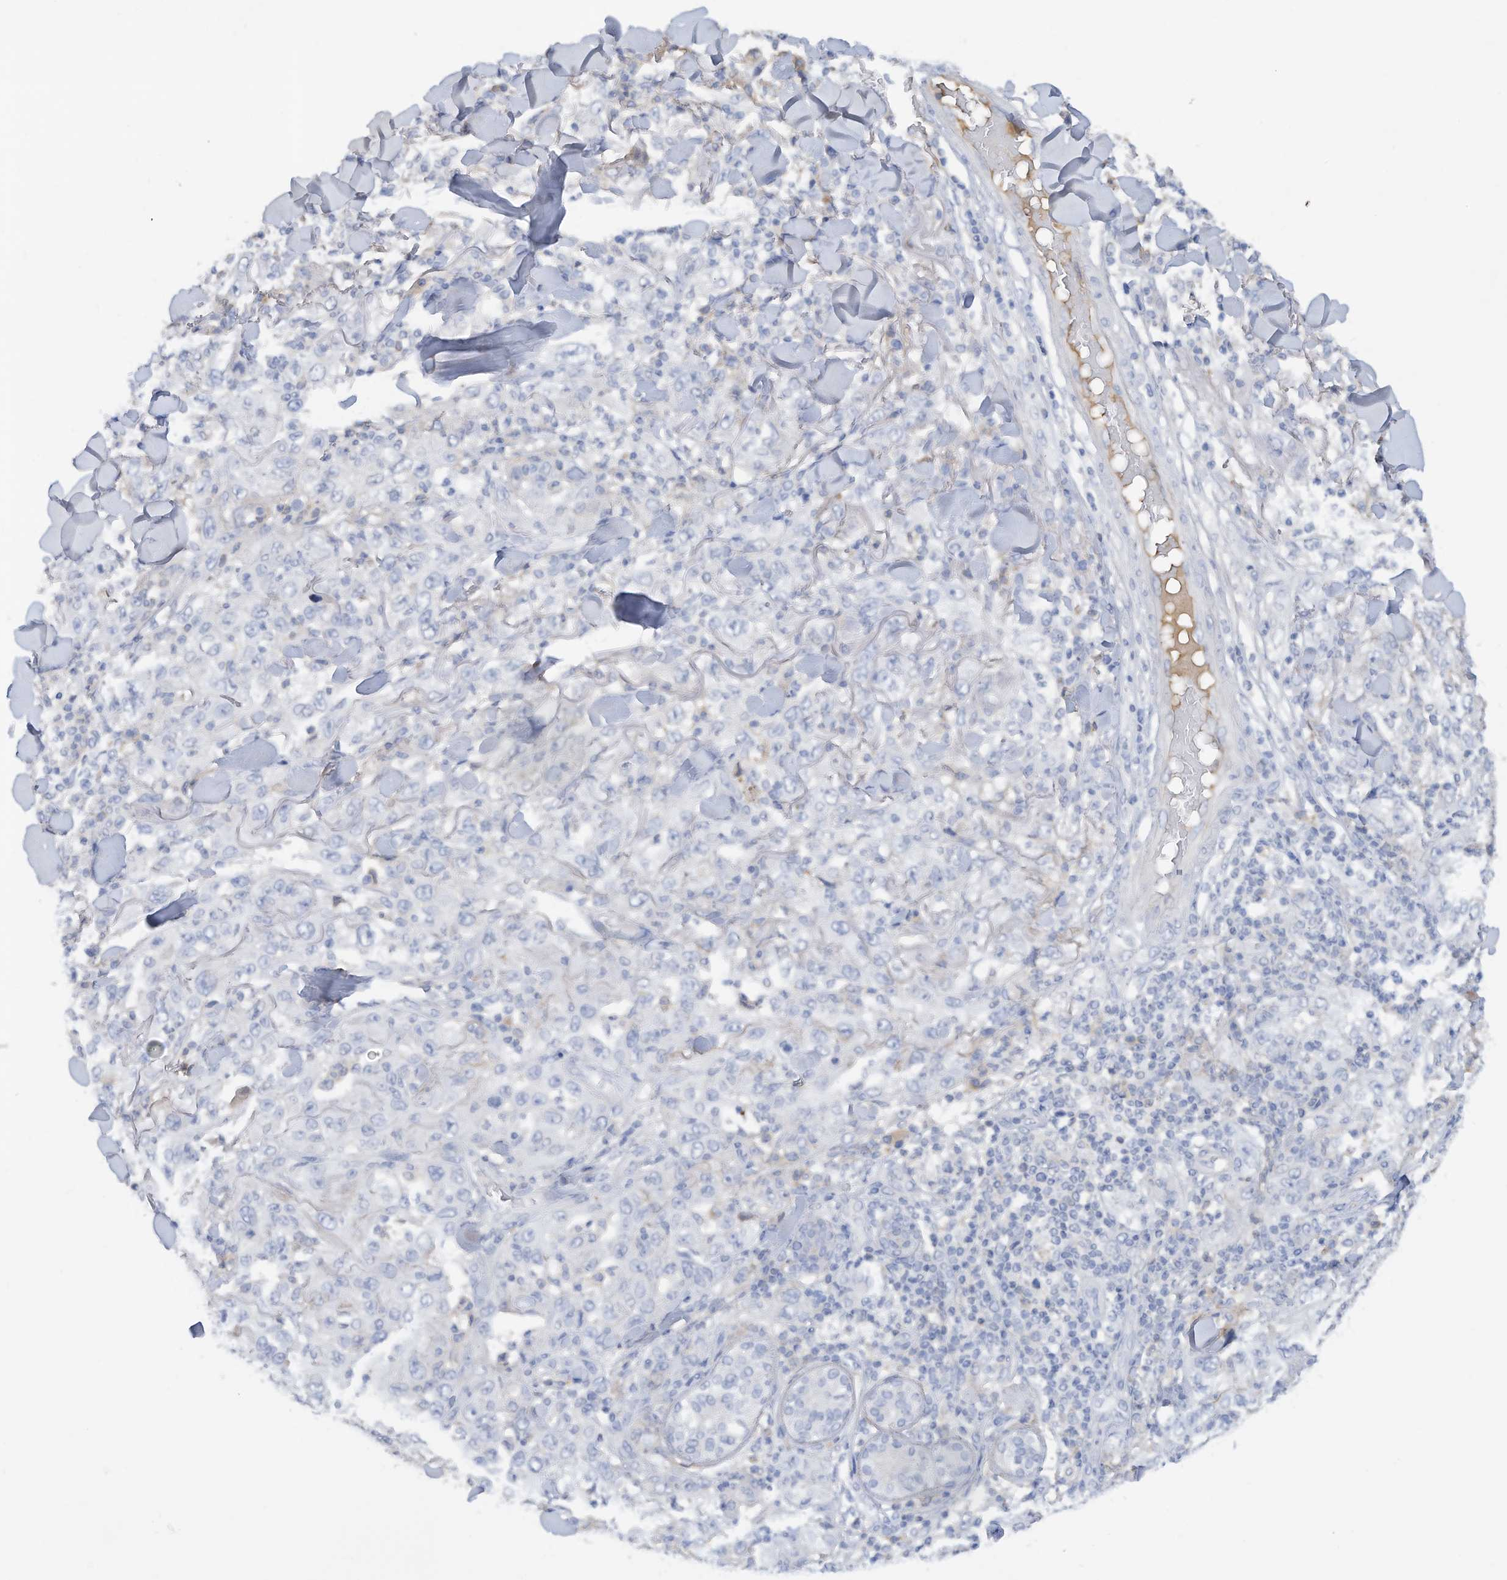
{"staining": {"intensity": "negative", "quantity": "none", "location": "none"}, "tissue": "skin cancer", "cell_type": "Tumor cells", "image_type": "cancer", "snomed": [{"axis": "morphology", "description": "Squamous cell carcinoma, NOS"}, {"axis": "topography", "description": "Skin"}], "caption": "This is an immunohistochemistry micrograph of skin squamous cell carcinoma. There is no positivity in tumor cells.", "gene": "HAS3", "patient": {"sex": "female", "age": 88}}